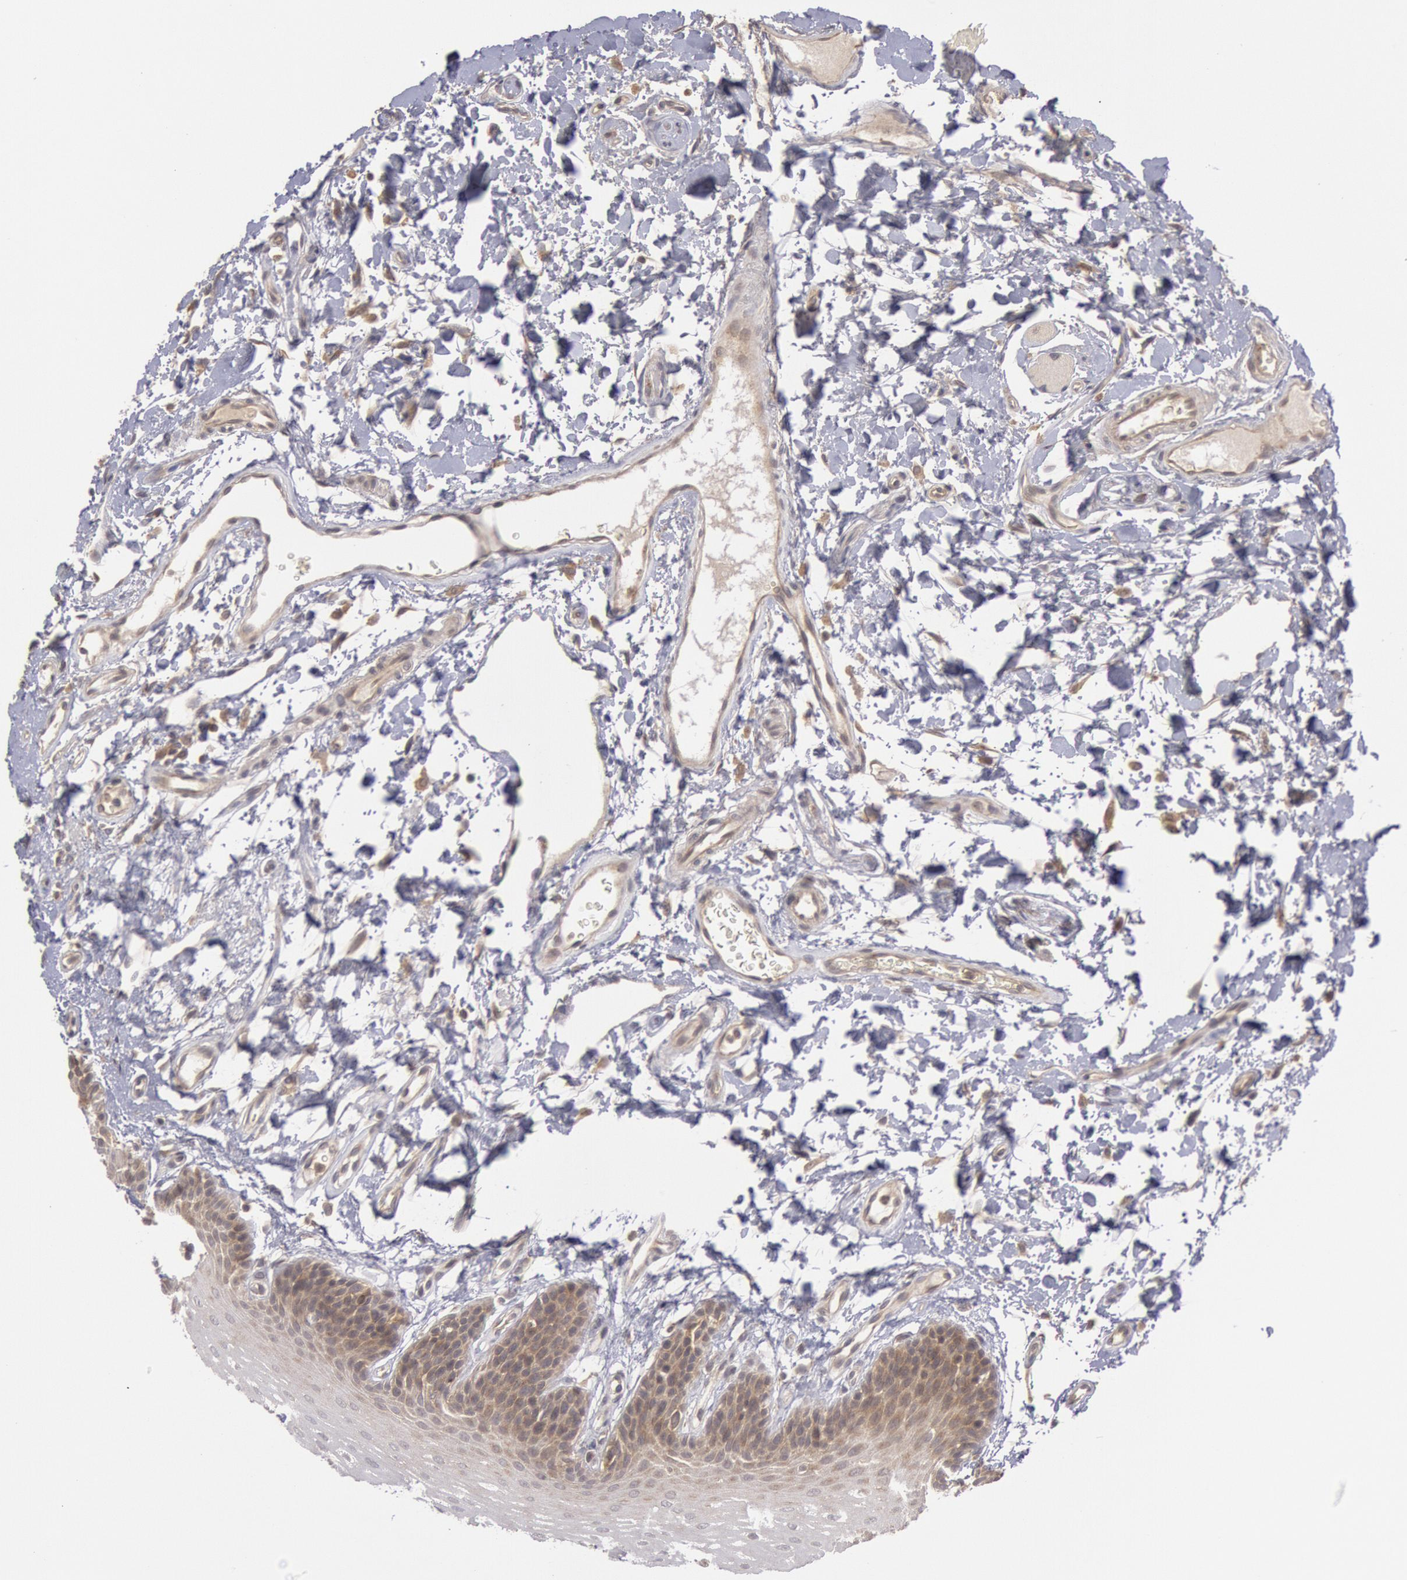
{"staining": {"intensity": "weak", "quantity": "25%-75%", "location": "cytoplasmic/membranous"}, "tissue": "oral mucosa", "cell_type": "Squamous epithelial cells", "image_type": "normal", "snomed": [{"axis": "morphology", "description": "Normal tissue, NOS"}, {"axis": "topography", "description": "Oral tissue"}], "caption": "Immunohistochemistry (IHC) (DAB) staining of normal human oral mucosa reveals weak cytoplasmic/membranous protein staining in approximately 25%-75% of squamous epithelial cells.", "gene": "BRAF", "patient": {"sex": "male", "age": 62}}